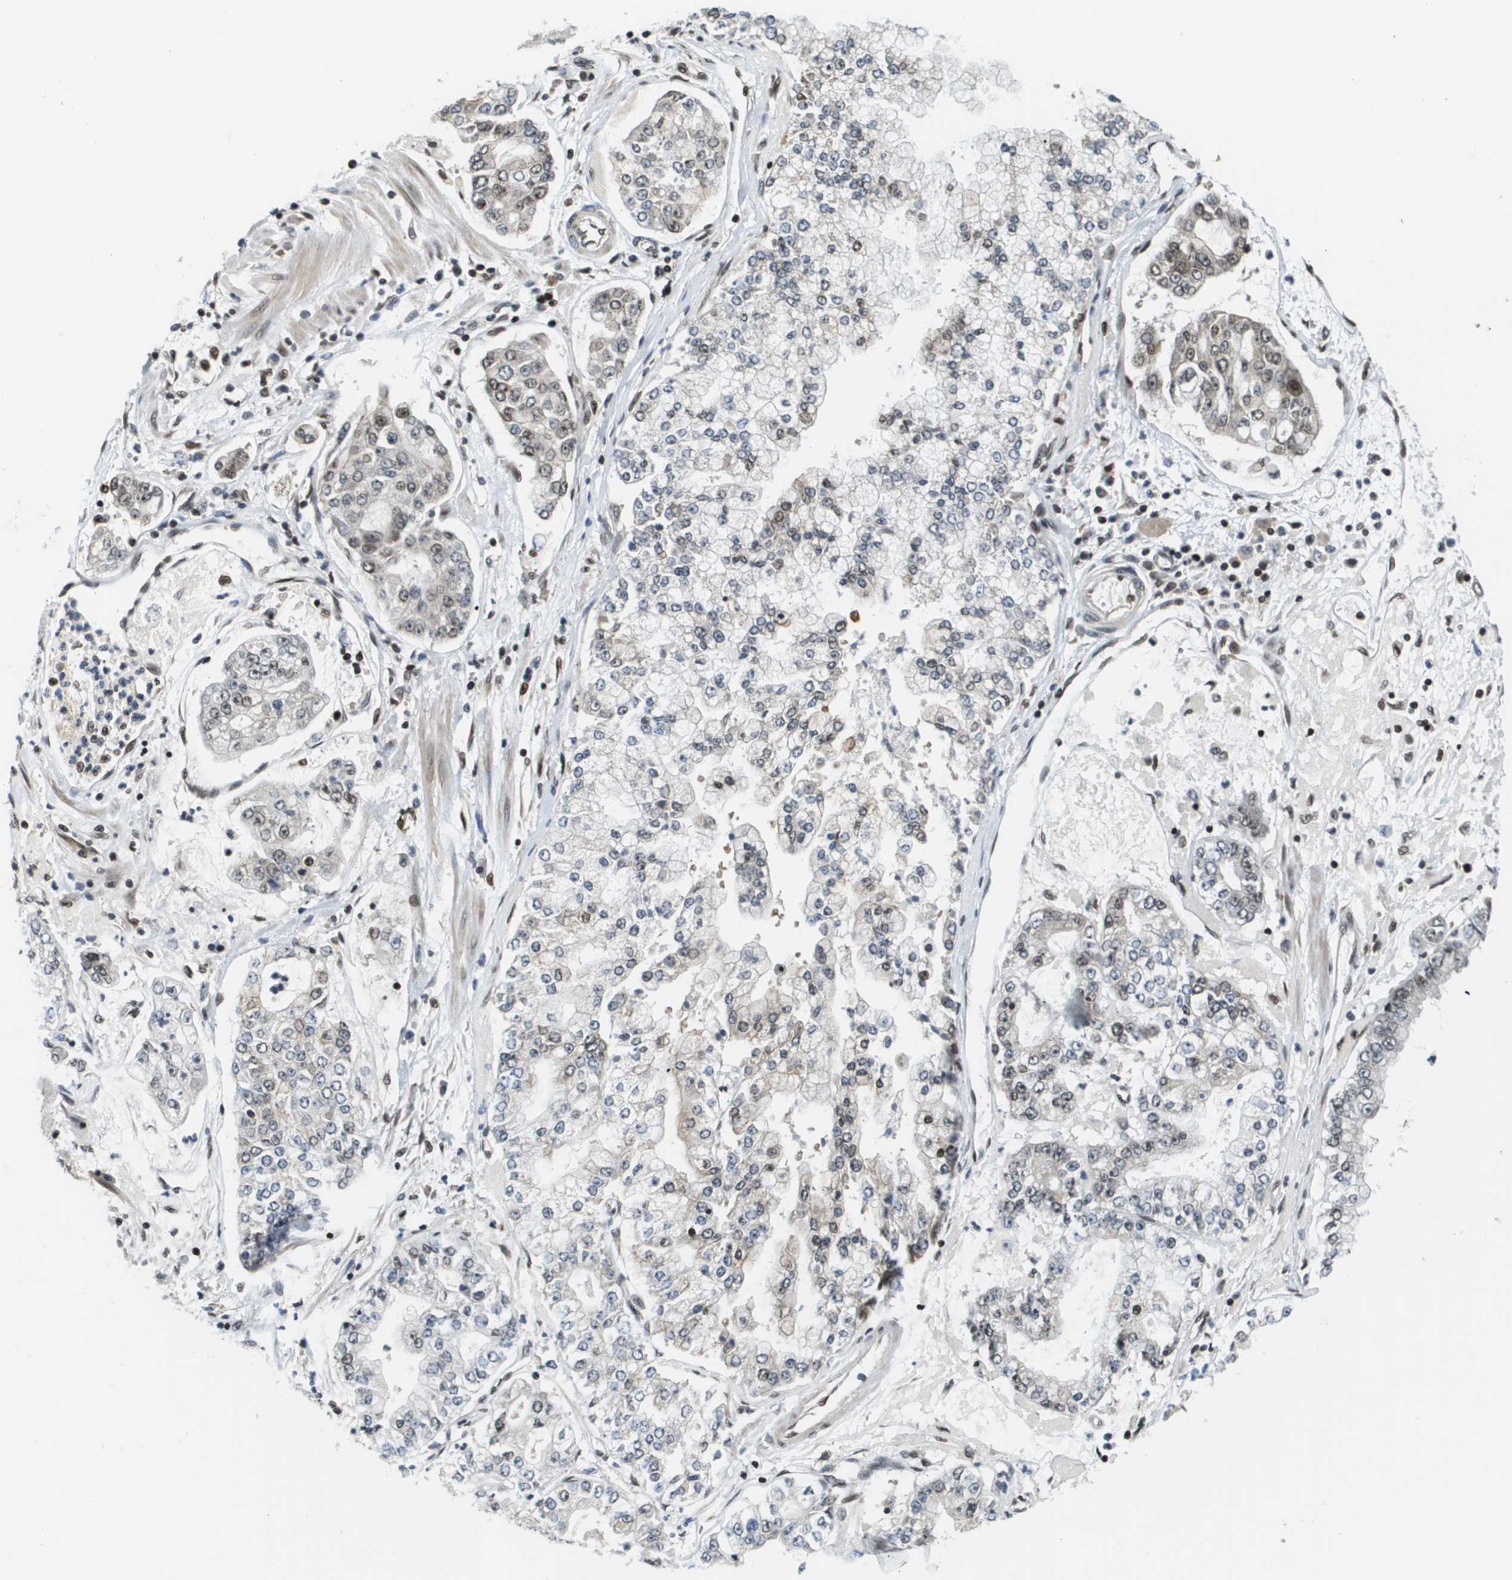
{"staining": {"intensity": "moderate", "quantity": "<25%", "location": "nuclear"}, "tissue": "stomach cancer", "cell_type": "Tumor cells", "image_type": "cancer", "snomed": [{"axis": "morphology", "description": "Adenocarcinoma, NOS"}, {"axis": "topography", "description": "Stomach"}], "caption": "Immunohistochemistry of human adenocarcinoma (stomach) shows low levels of moderate nuclear staining in about <25% of tumor cells.", "gene": "RECQL4", "patient": {"sex": "male", "age": 76}}